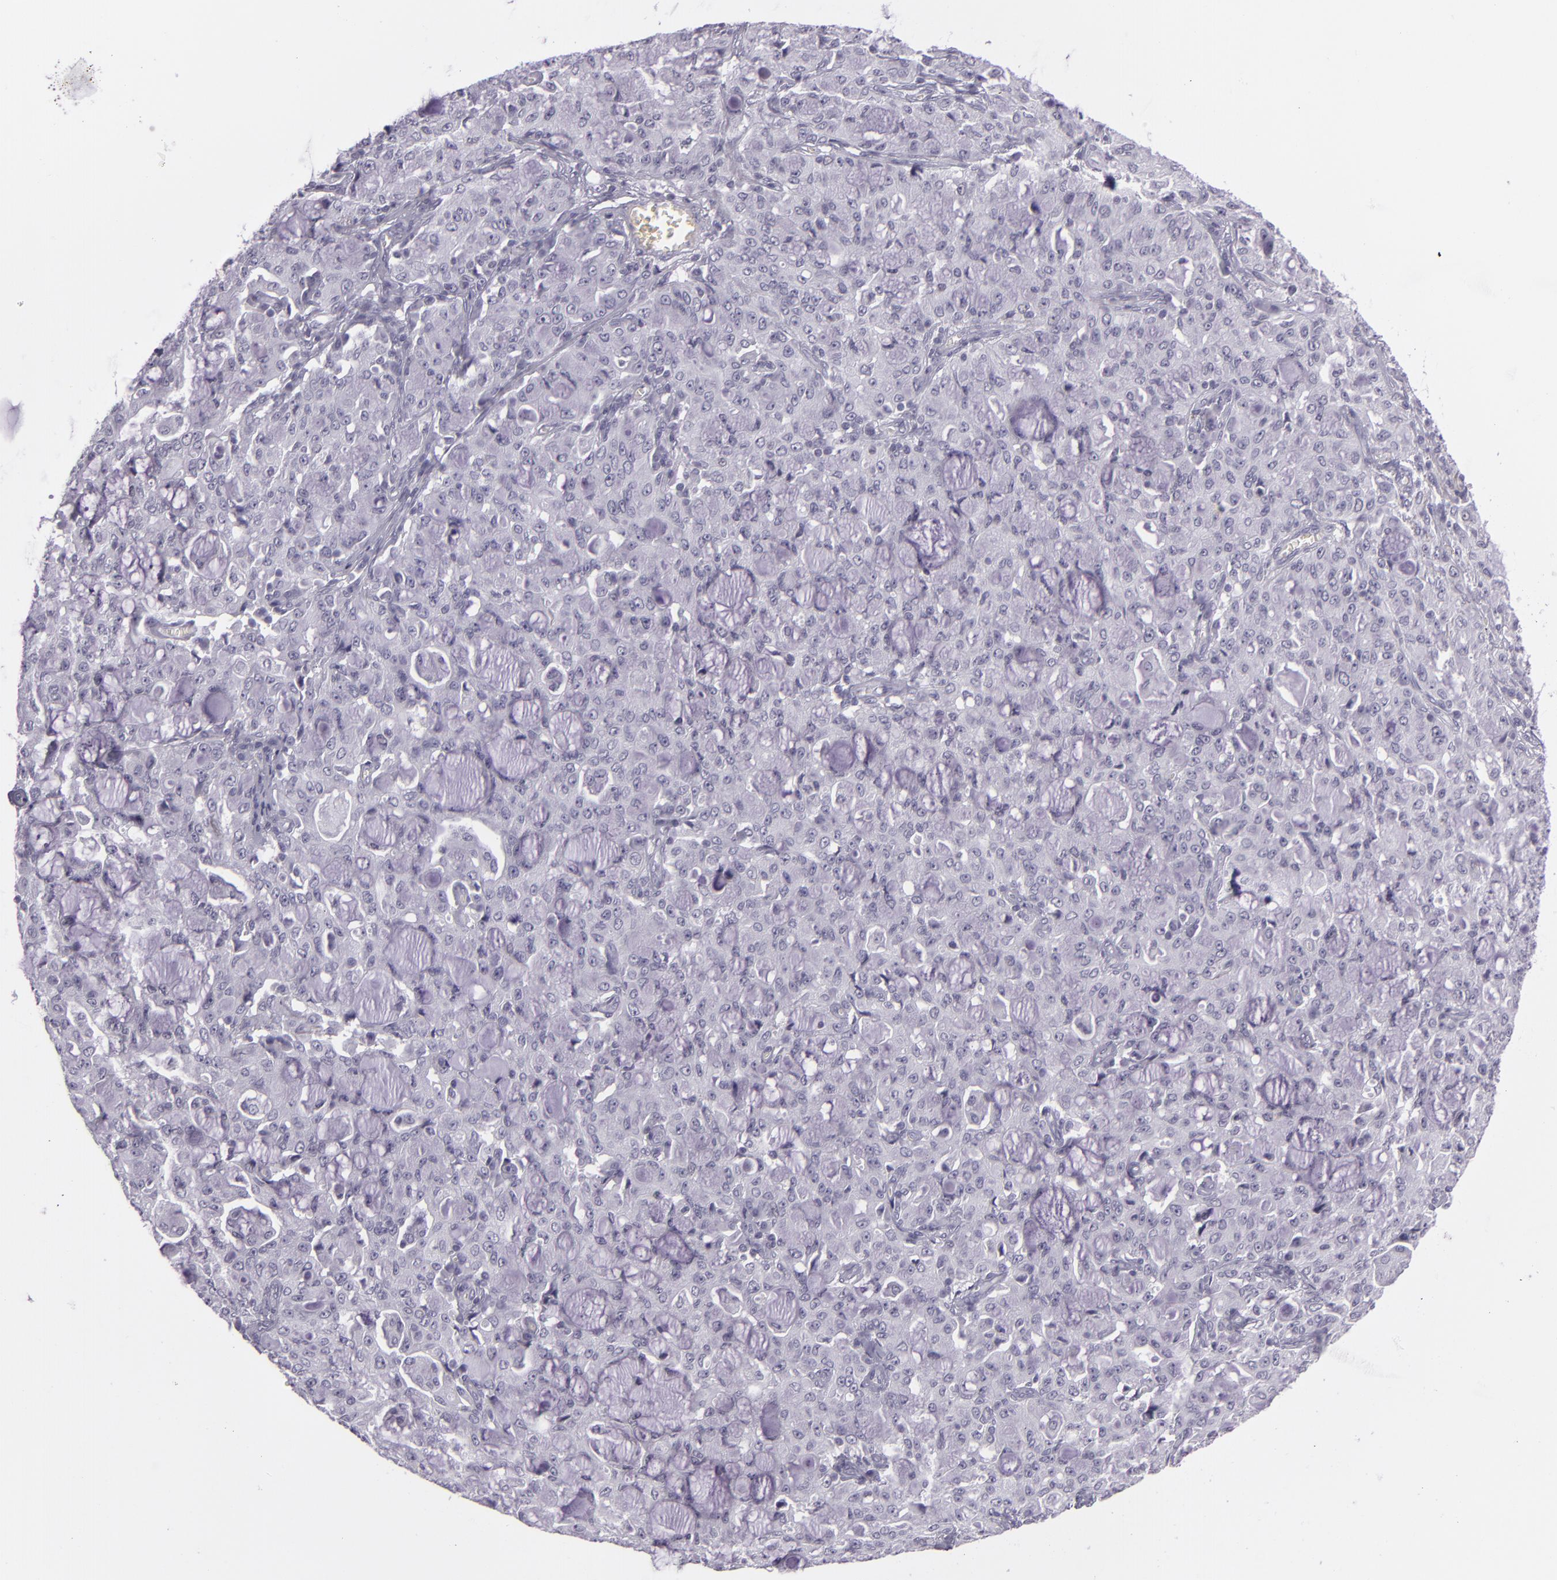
{"staining": {"intensity": "negative", "quantity": "none", "location": "none"}, "tissue": "lung cancer", "cell_type": "Tumor cells", "image_type": "cancer", "snomed": [{"axis": "morphology", "description": "Adenocarcinoma, NOS"}, {"axis": "topography", "description": "Lung"}], "caption": "A high-resolution photomicrograph shows immunohistochemistry (IHC) staining of lung adenocarcinoma, which displays no significant expression in tumor cells.", "gene": "MCM3", "patient": {"sex": "female", "age": 44}}